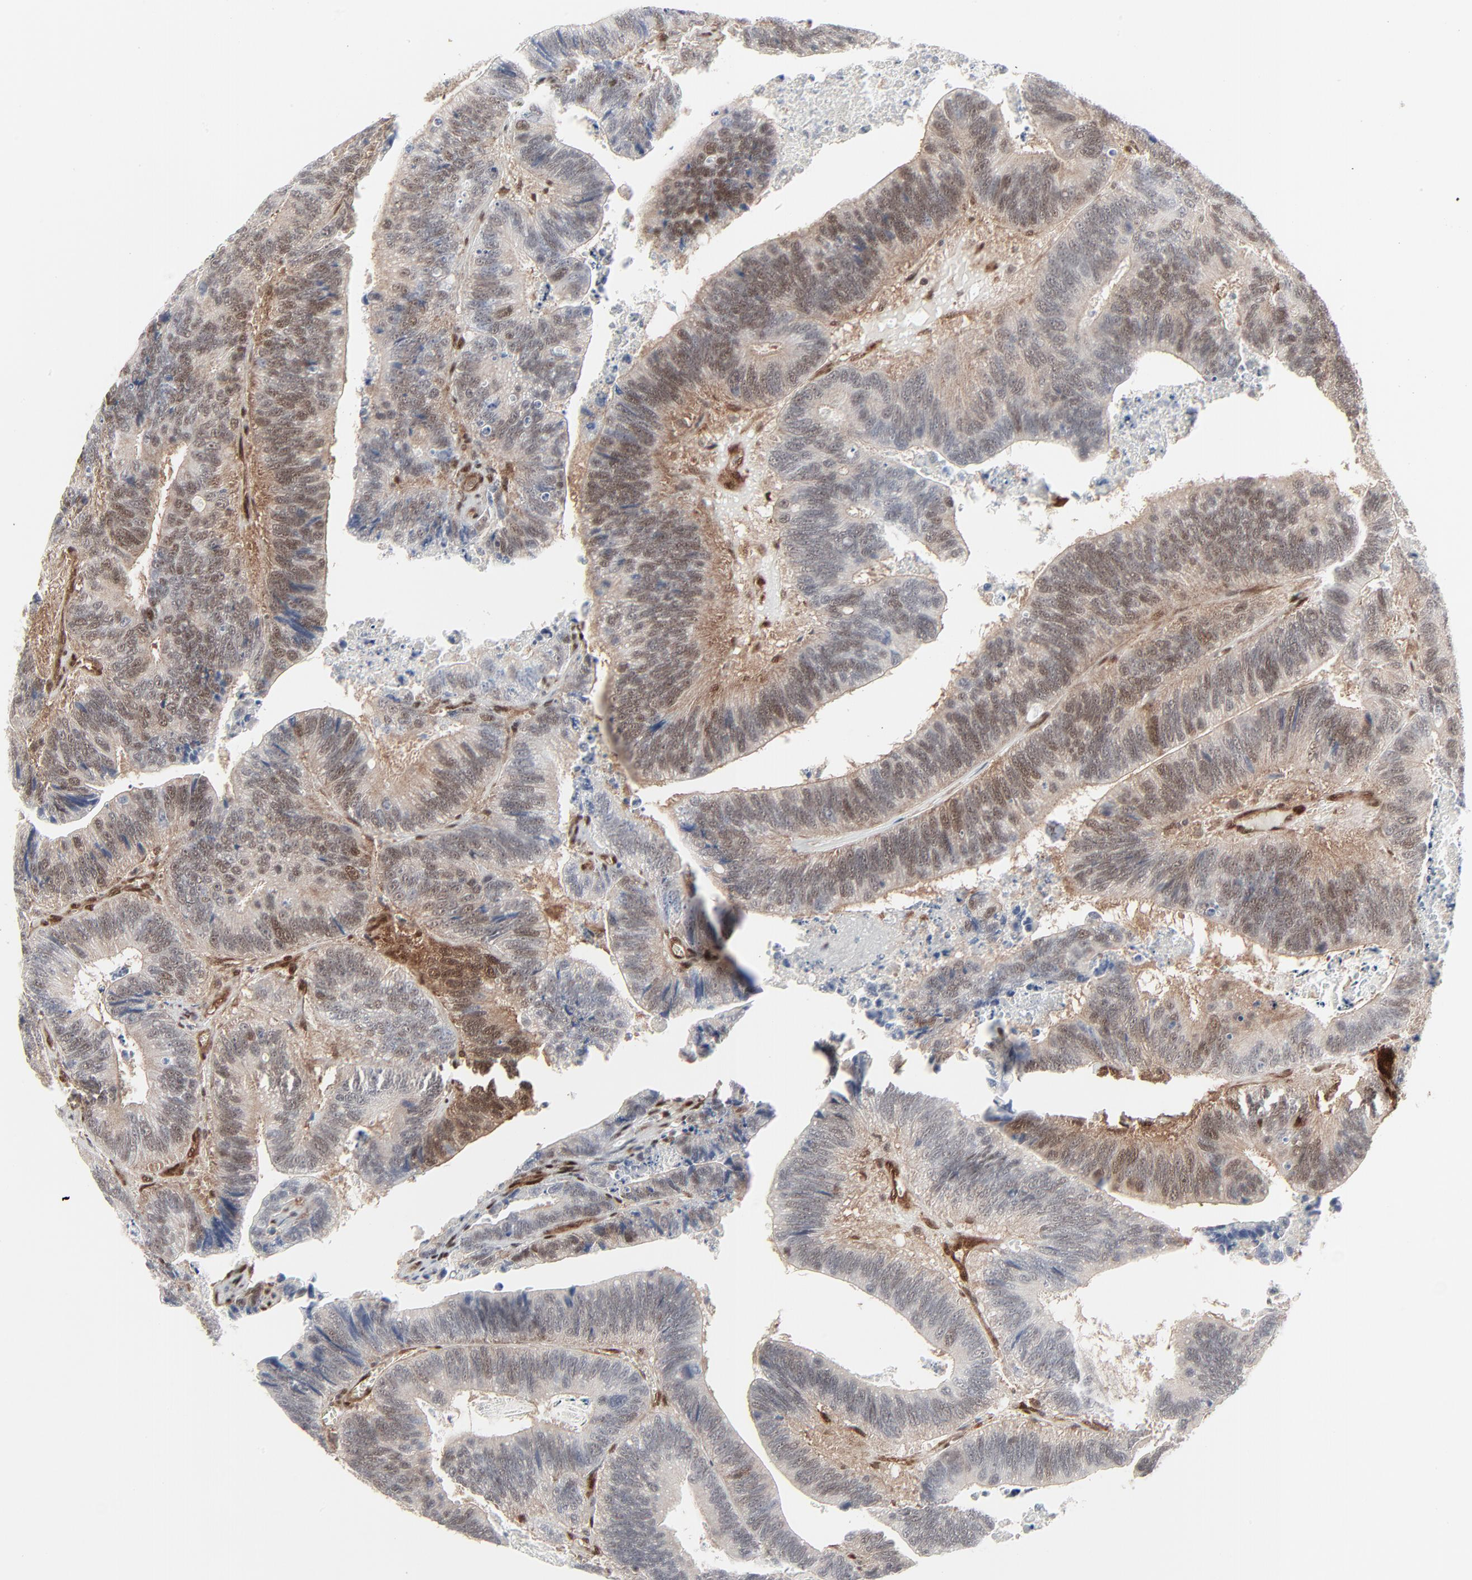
{"staining": {"intensity": "weak", "quantity": "25%-75%", "location": "nuclear"}, "tissue": "colorectal cancer", "cell_type": "Tumor cells", "image_type": "cancer", "snomed": [{"axis": "morphology", "description": "Adenocarcinoma, NOS"}, {"axis": "topography", "description": "Colon"}], "caption": "Immunohistochemical staining of colorectal adenocarcinoma shows weak nuclear protein staining in about 25%-75% of tumor cells.", "gene": "AKT1", "patient": {"sex": "male", "age": 72}}